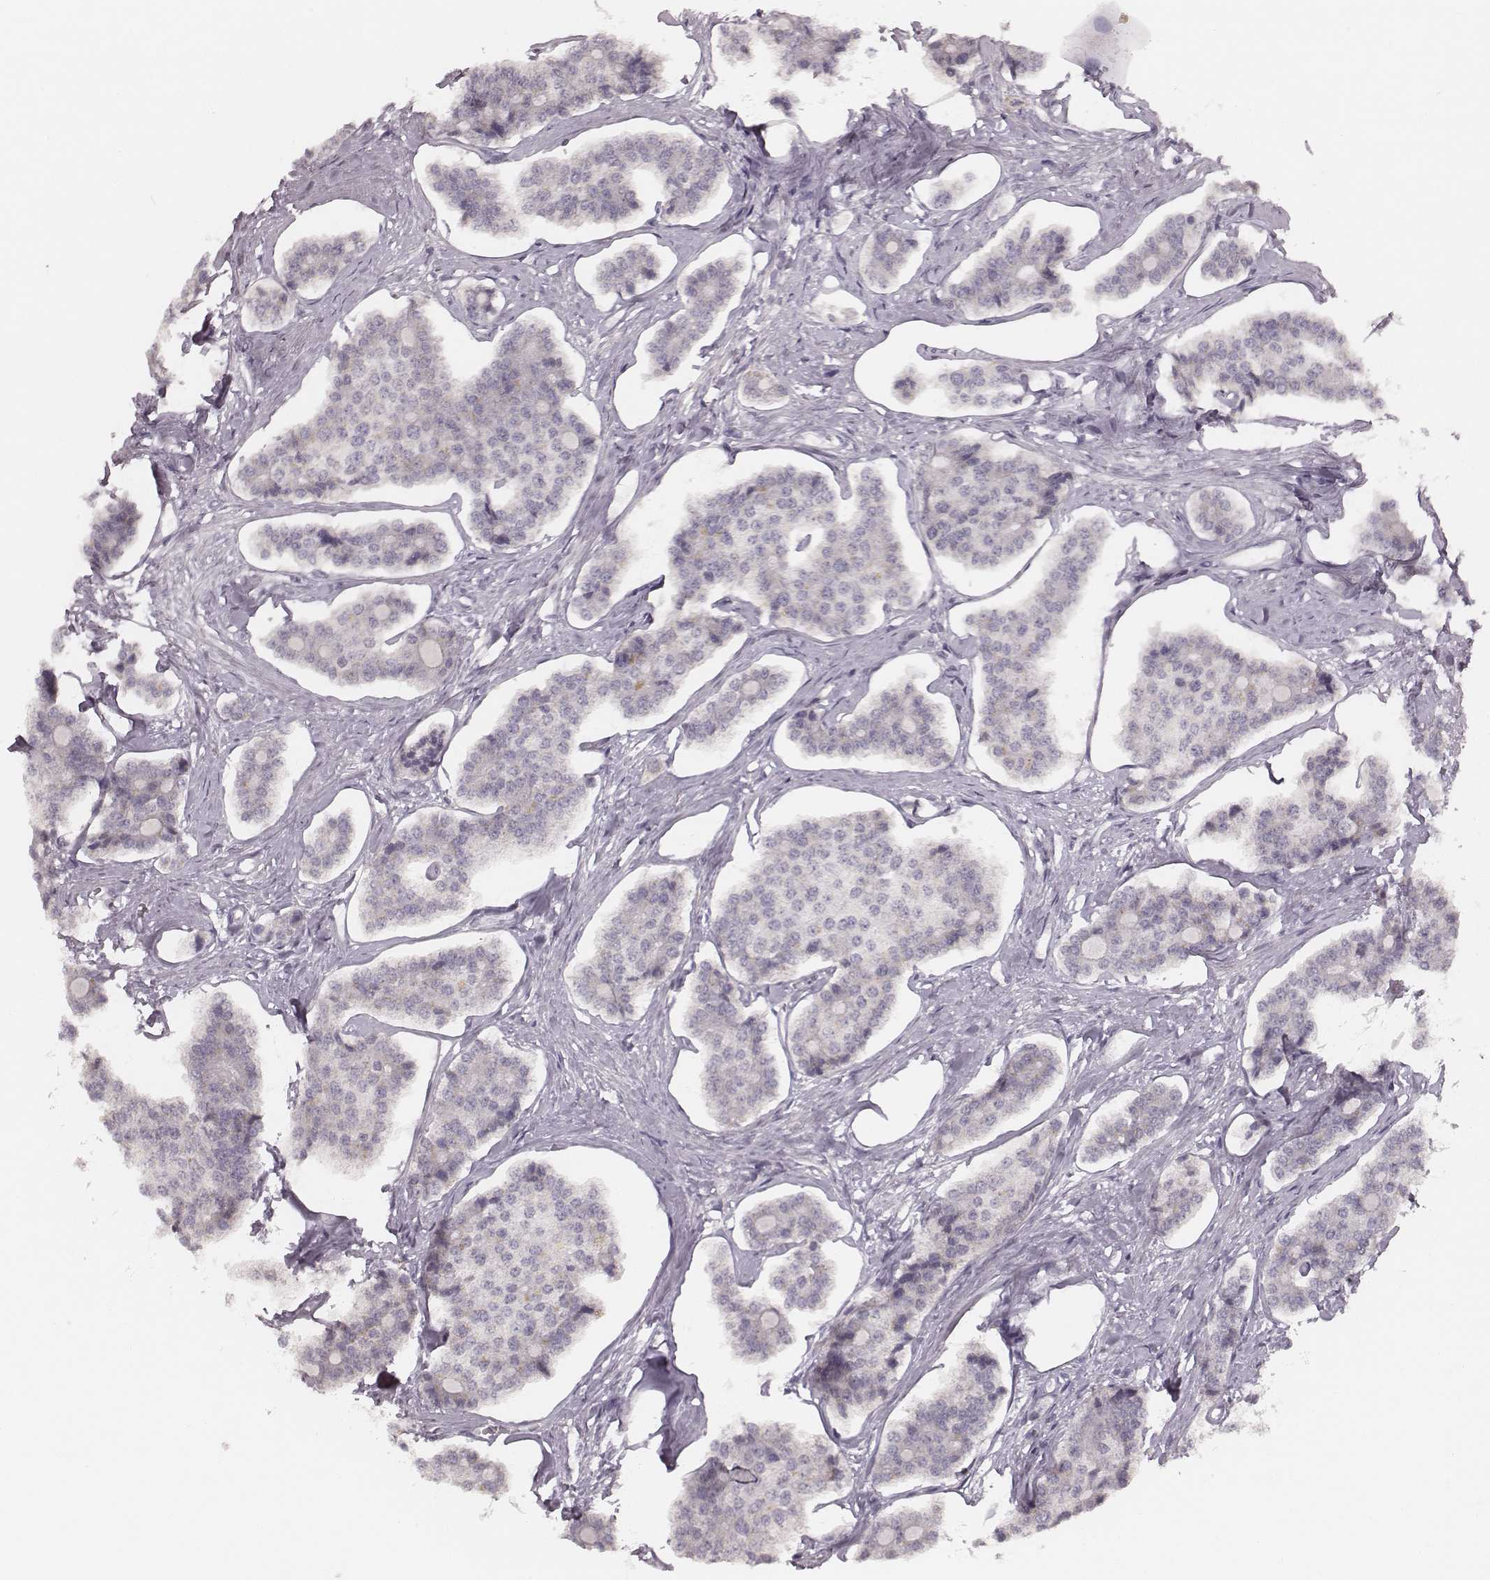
{"staining": {"intensity": "negative", "quantity": "none", "location": "none"}, "tissue": "carcinoid", "cell_type": "Tumor cells", "image_type": "cancer", "snomed": [{"axis": "morphology", "description": "Carcinoid, malignant, NOS"}, {"axis": "topography", "description": "Small intestine"}], "caption": "Immunohistochemistry (IHC) photomicrograph of neoplastic tissue: human carcinoid stained with DAB (3,3'-diaminobenzidine) exhibits no significant protein expression in tumor cells.", "gene": "LY6K", "patient": {"sex": "female", "age": 65}}